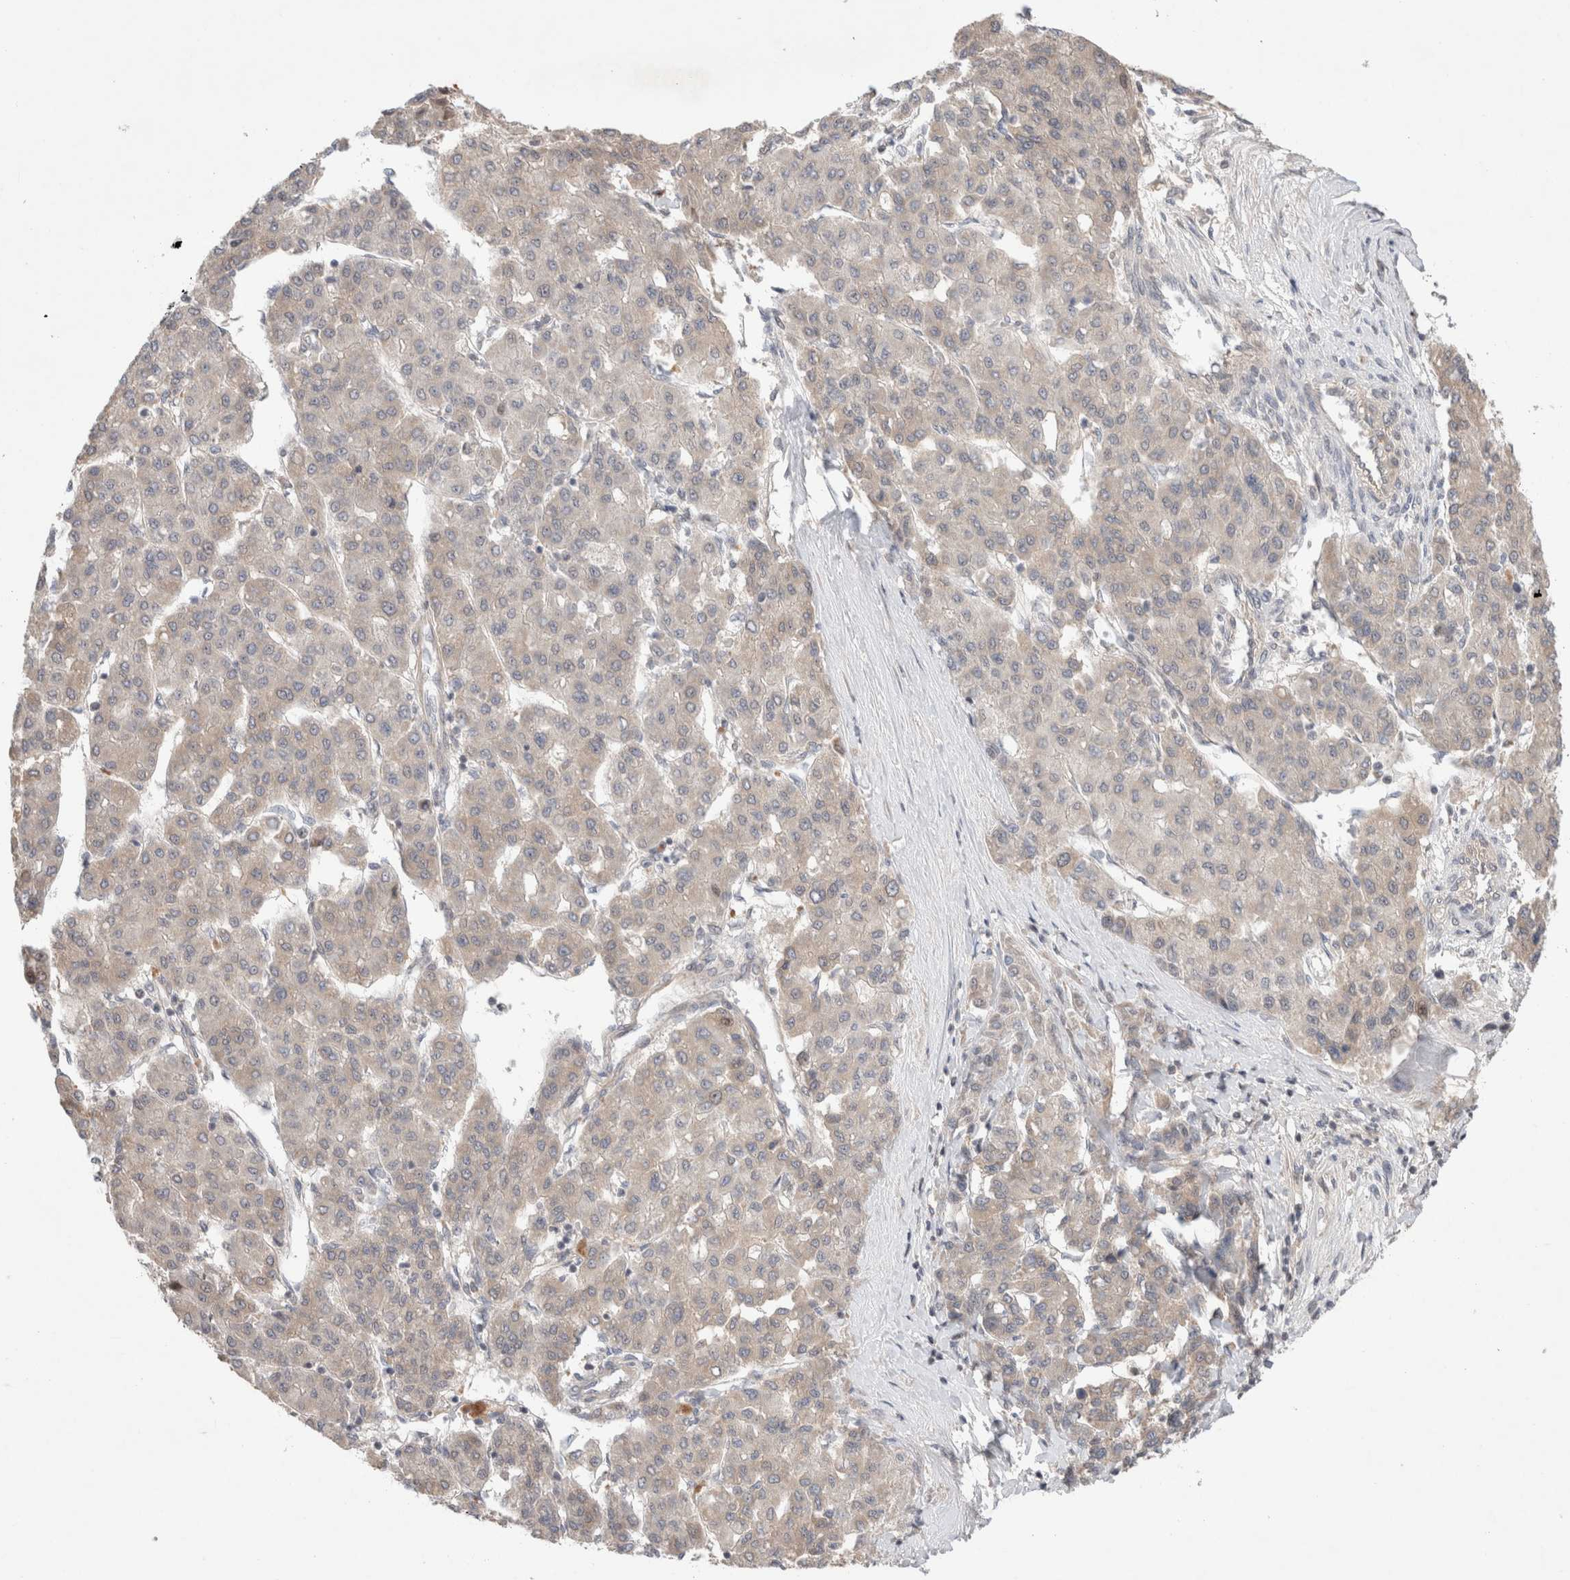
{"staining": {"intensity": "weak", "quantity": "<25%", "location": "cytoplasmic/membranous"}, "tissue": "liver cancer", "cell_type": "Tumor cells", "image_type": "cancer", "snomed": [{"axis": "morphology", "description": "Carcinoma, Hepatocellular, NOS"}, {"axis": "topography", "description": "Liver"}], "caption": "Micrograph shows no significant protein expression in tumor cells of liver cancer (hepatocellular carcinoma).", "gene": "SYDE2", "patient": {"sex": "male", "age": 65}}